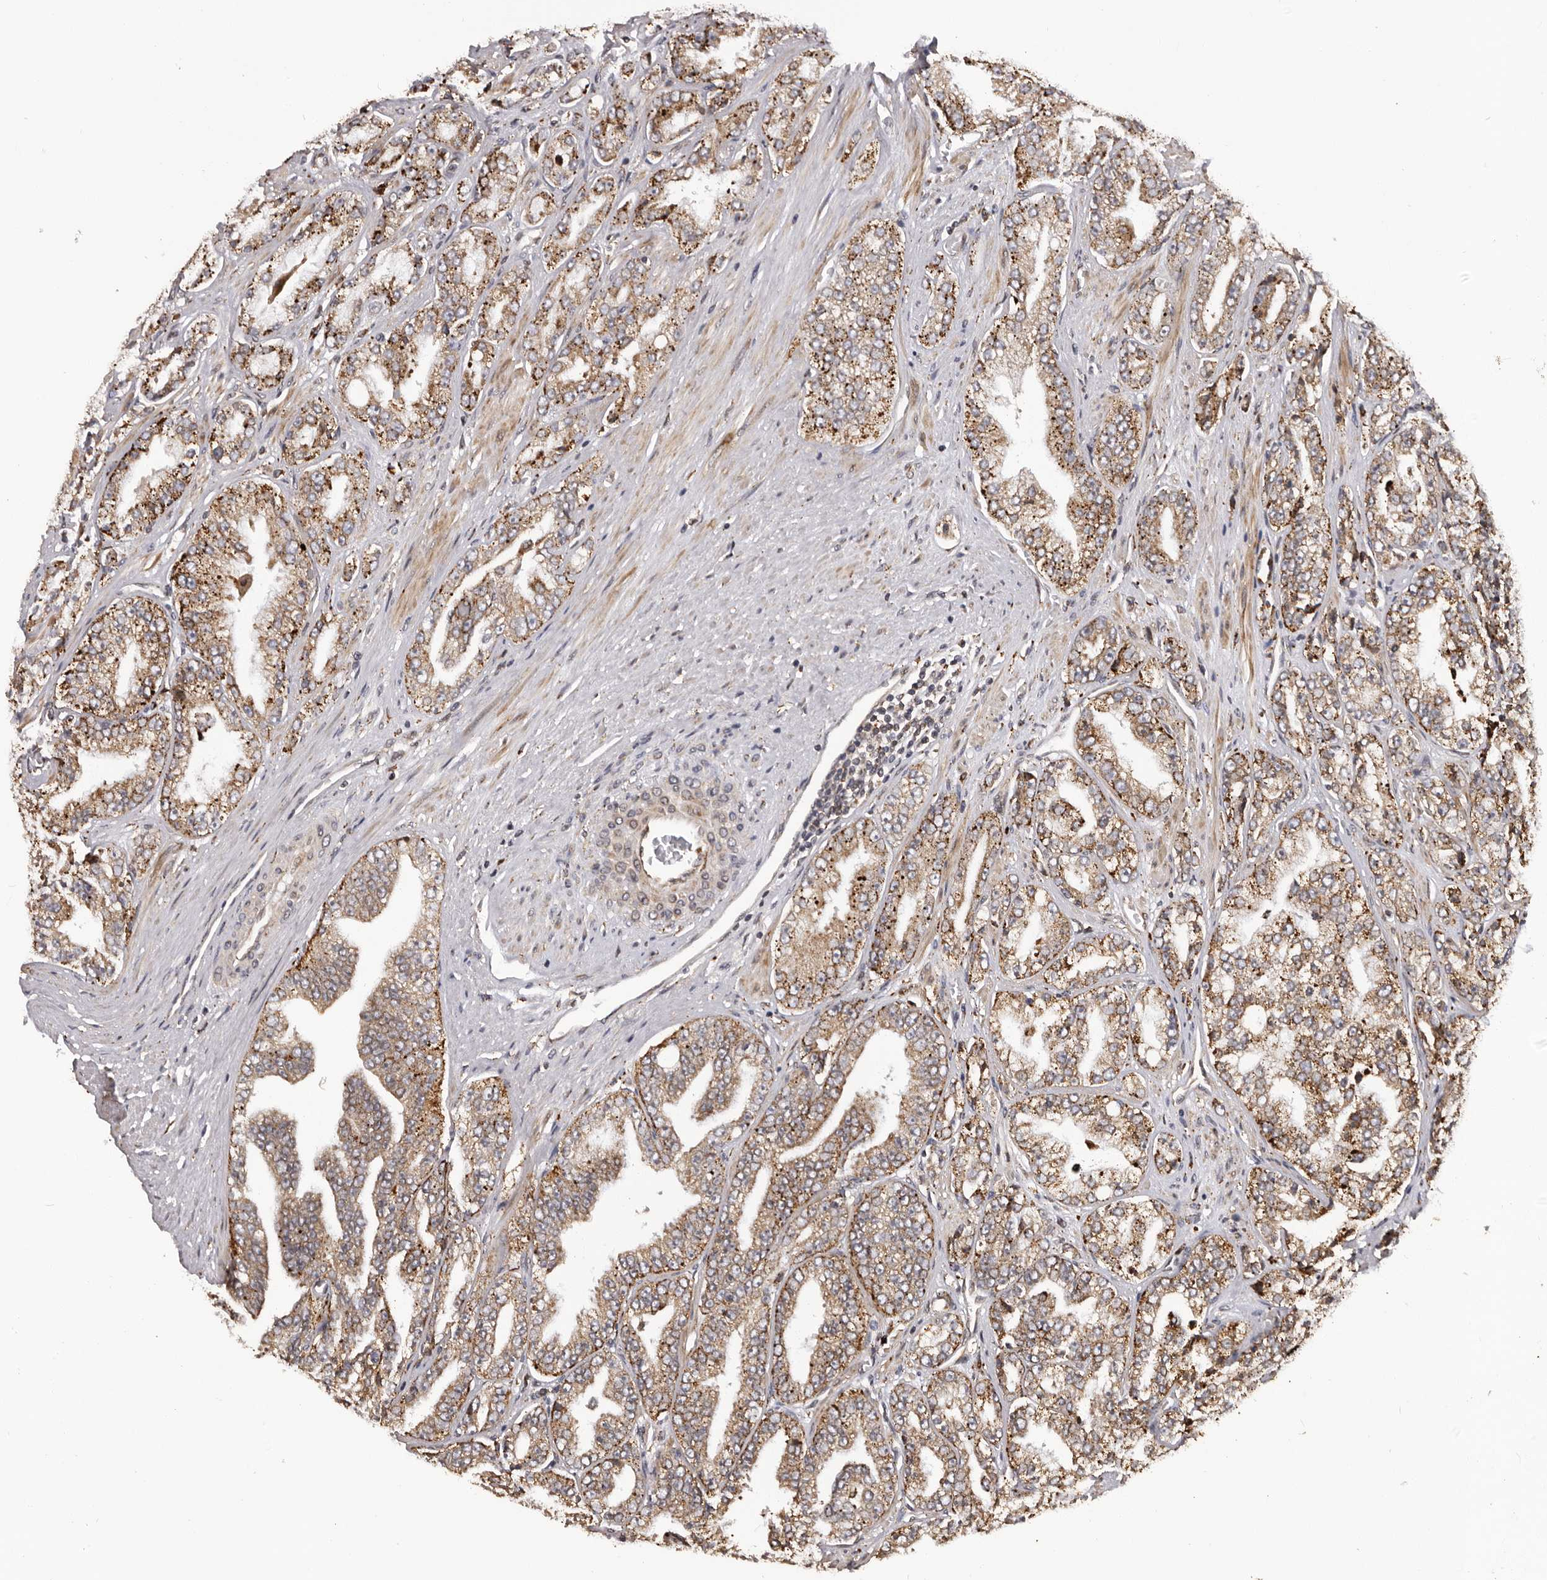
{"staining": {"intensity": "moderate", "quantity": ">75%", "location": "cytoplasmic/membranous"}, "tissue": "prostate cancer", "cell_type": "Tumor cells", "image_type": "cancer", "snomed": [{"axis": "morphology", "description": "Adenocarcinoma, High grade"}, {"axis": "topography", "description": "Prostate"}], "caption": "IHC (DAB (3,3'-diaminobenzidine)) staining of prostate adenocarcinoma (high-grade) shows moderate cytoplasmic/membranous protein positivity in about >75% of tumor cells.", "gene": "NUP43", "patient": {"sex": "male", "age": 71}}